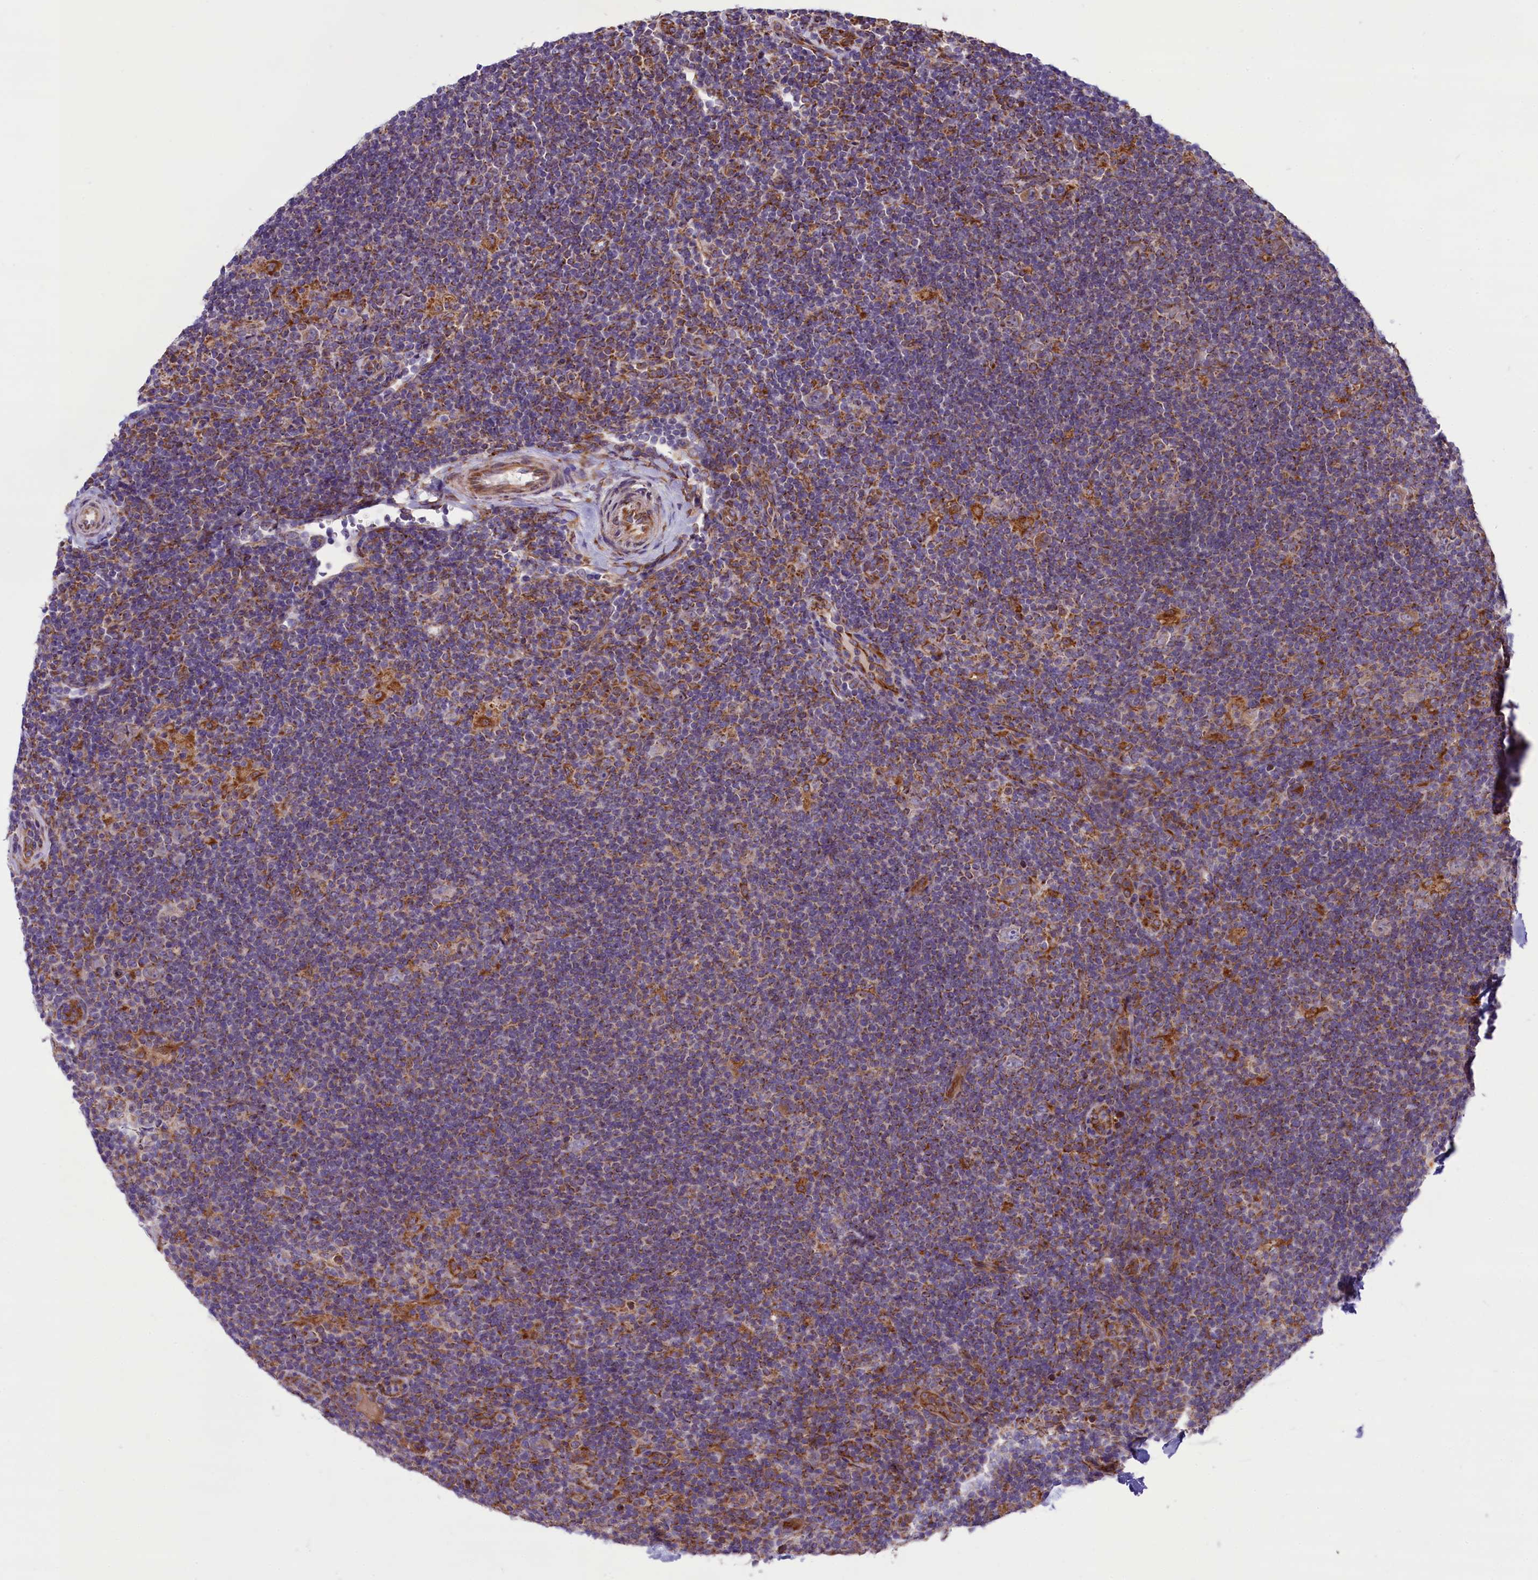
{"staining": {"intensity": "weak", "quantity": "25%-75%", "location": "cytoplasmic/membranous"}, "tissue": "lymphoma", "cell_type": "Tumor cells", "image_type": "cancer", "snomed": [{"axis": "morphology", "description": "Hodgkin's disease, NOS"}, {"axis": "topography", "description": "Lymph node"}], "caption": "Human Hodgkin's disease stained with a brown dye exhibits weak cytoplasmic/membranous positive staining in approximately 25%-75% of tumor cells.", "gene": "PTPRU", "patient": {"sex": "female", "age": 57}}